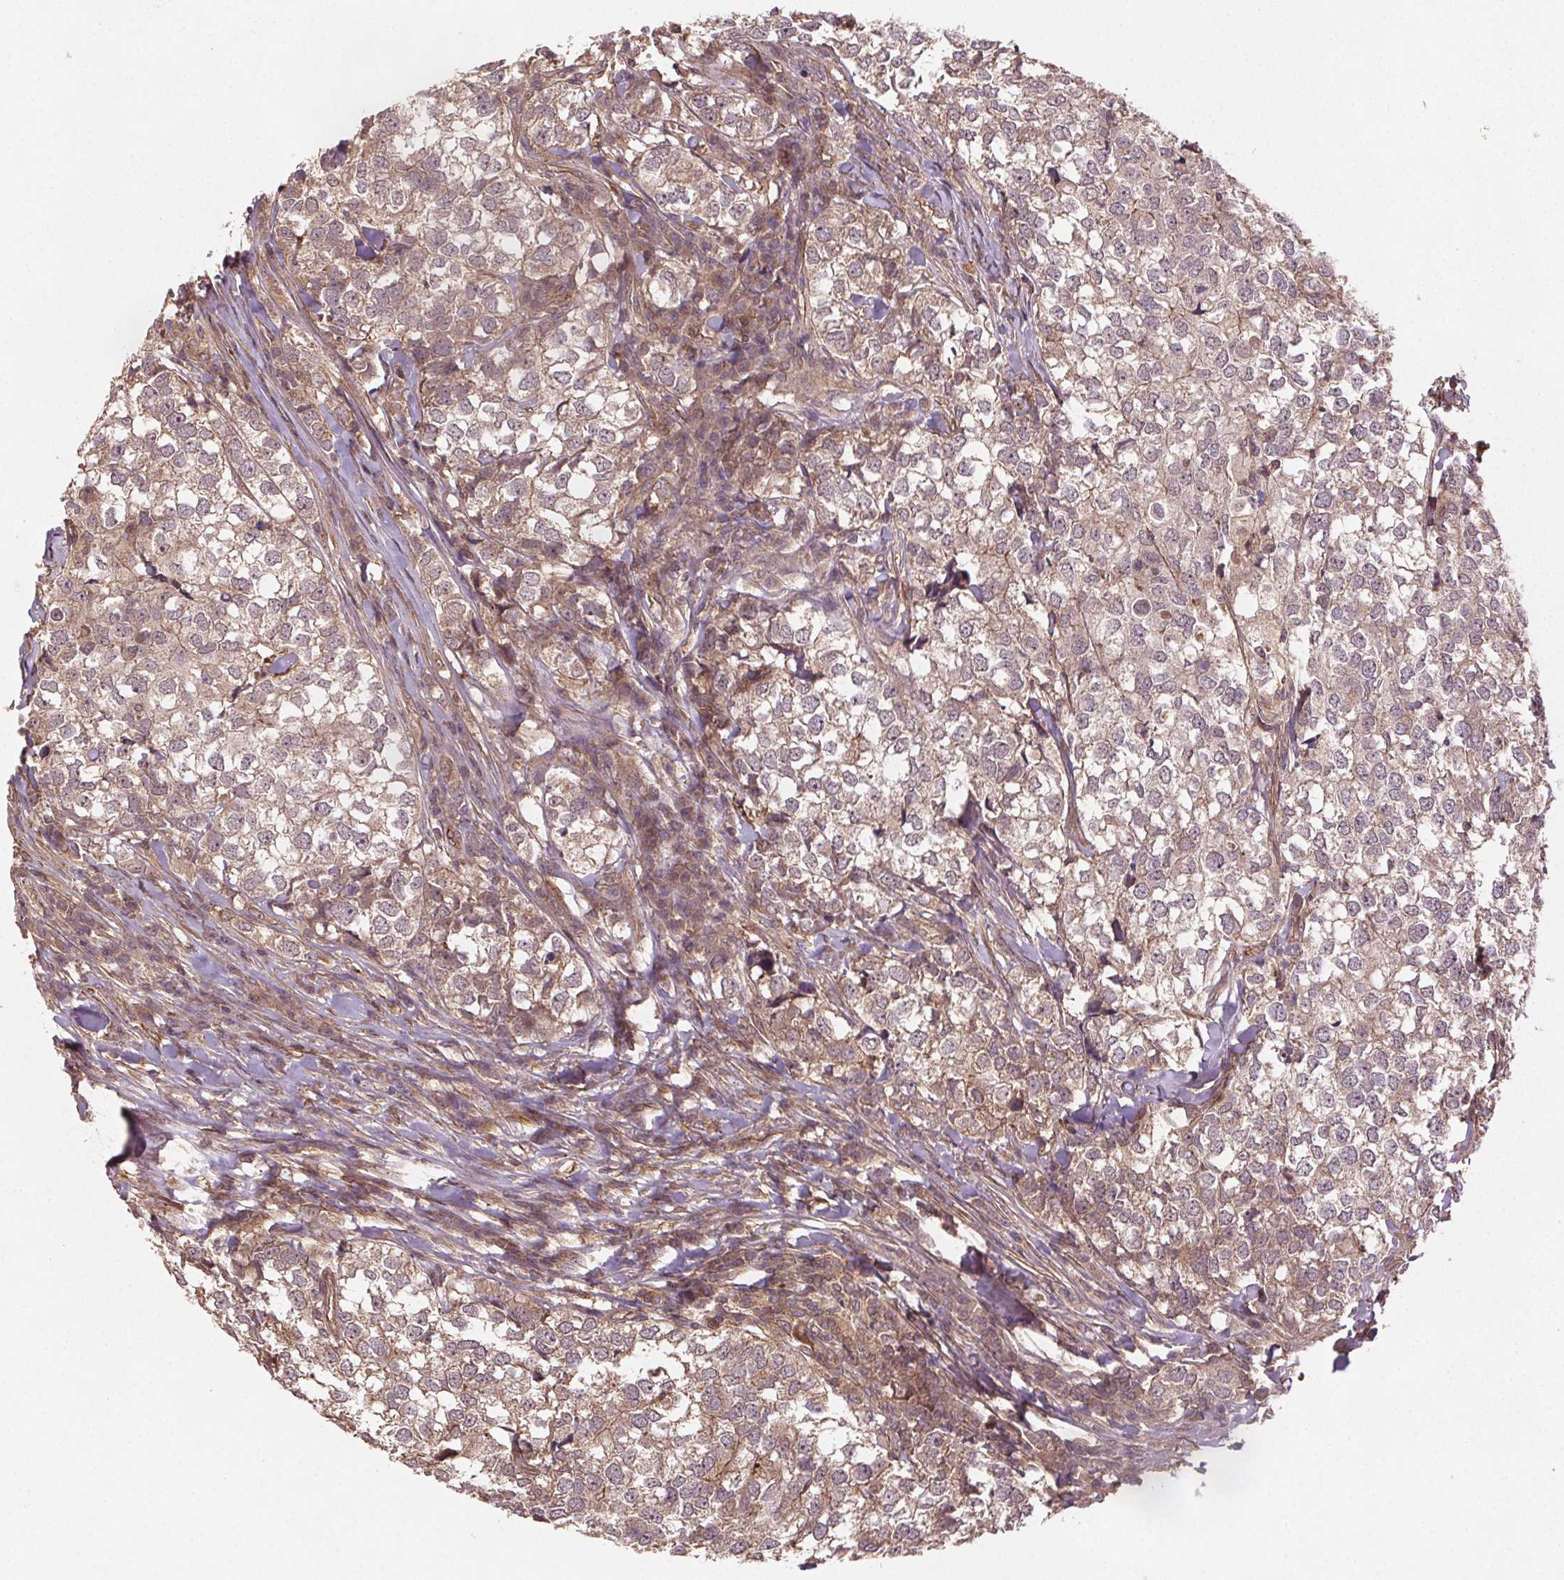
{"staining": {"intensity": "moderate", "quantity": "25%-75%", "location": "cytoplasmic/membranous"}, "tissue": "breast cancer", "cell_type": "Tumor cells", "image_type": "cancer", "snomed": [{"axis": "morphology", "description": "Duct carcinoma"}, {"axis": "topography", "description": "Breast"}], "caption": "This photomicrograph reveals immunohistochemistry staining of human infiltrating ductal carcinoma (breast), with medium moderate cytoplasmic/membranous staining in approximately 25%-75% of tumor cells.", "gene": "SEC14L2", "patient": {"sex": "female", "age": 30}}